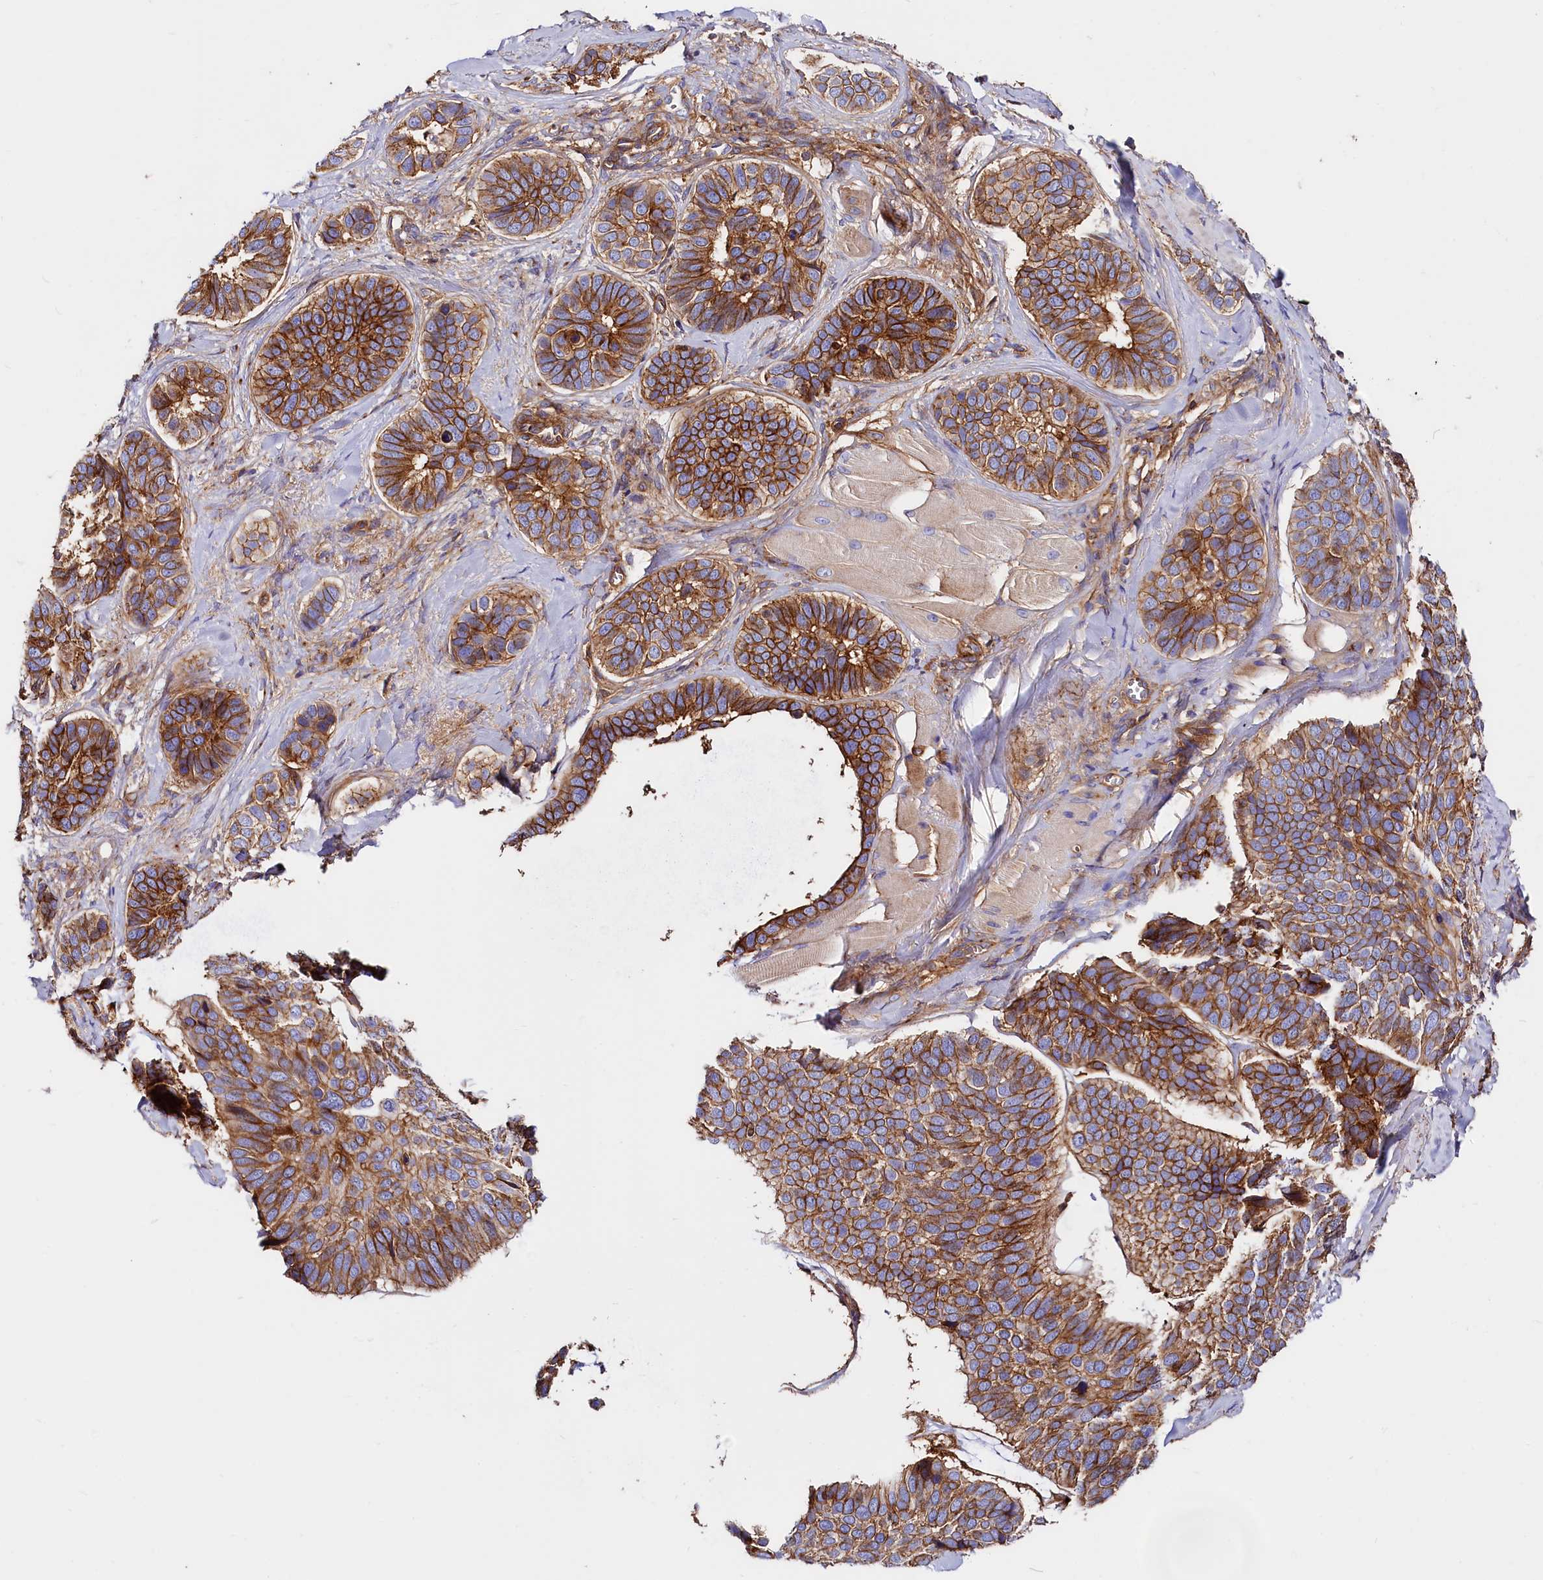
{"staining": {"intensity": "strong", "quantity": ">75%", "location": "cytoplasmic/membranous"}, "tissue": "skin cancer", "cell_type": "Tumor cells", "image_type": "cancer", "snomed": [{"axis": "morphology", "description": "Basal cell carcinoma"}, {"axis": "topography", "description": "Skin"}], "caption": "Immunohistochemical staining of skin cancer displays high levels of strong cytoplasmic/membranous expression in approximately >75% of tumor cells.", "gene": "ANO6", "patient": {"sex": "male", "age": 62}}